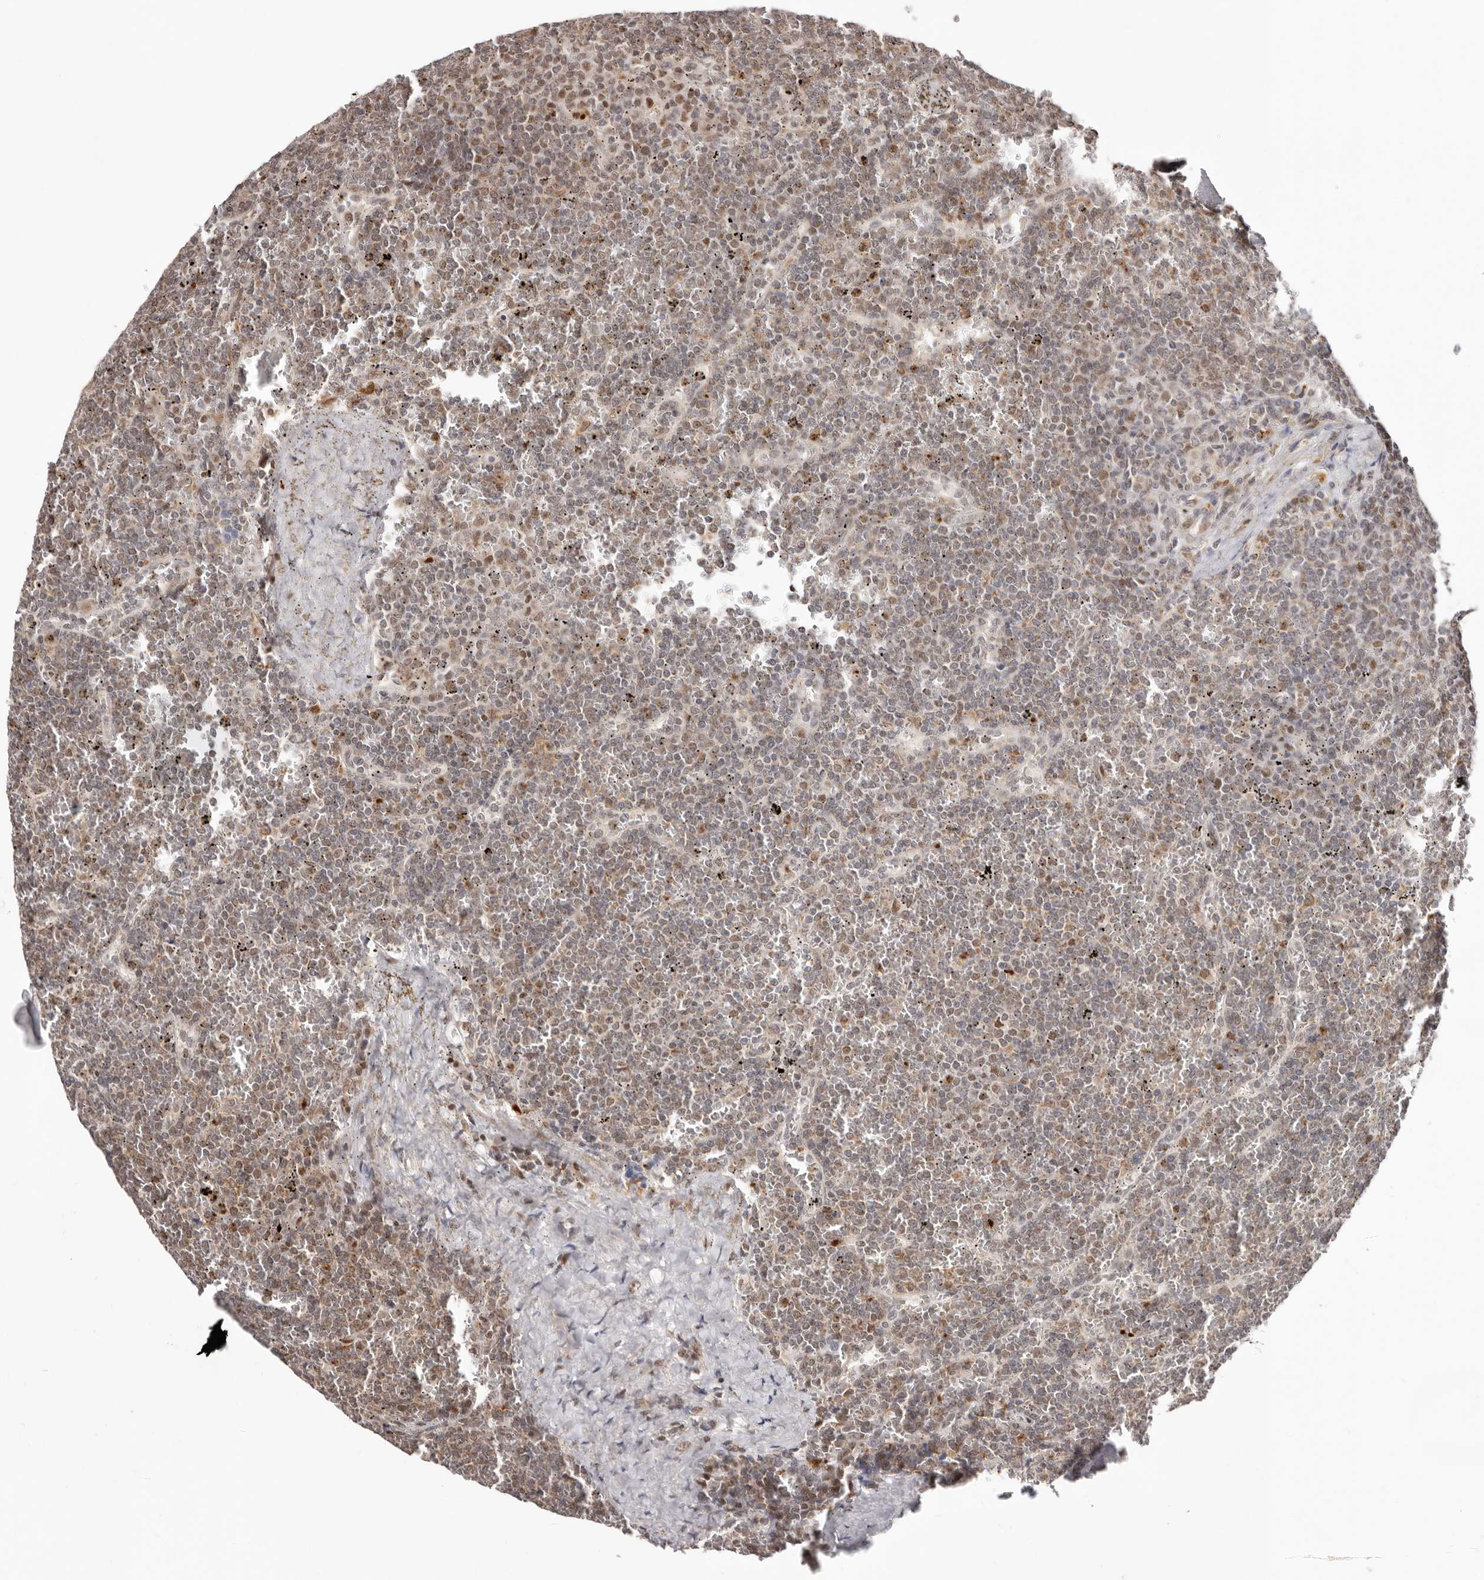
{"staining": {"intensity": "weak", "quantity": "25%-75%", "location": "nuclear"}, "tissue": "lymphoma", "cell_type": "Tumor cells", "image_type": "cancer", "snomed": [{"axis": "morphology", "description": "Malignant lymphoma, non-Hodgkin's type, Low grade"}, {"axis": "topography", "description": "Spleen"}], "caption": "Approximately 25%-75% of tumor cells in lymphoma reveal weak nuclear protein positivity as visualized by brown immunohistochemical staining.", "gene": "SMAD7", "patient": {"sex": "female", "age": 19}}